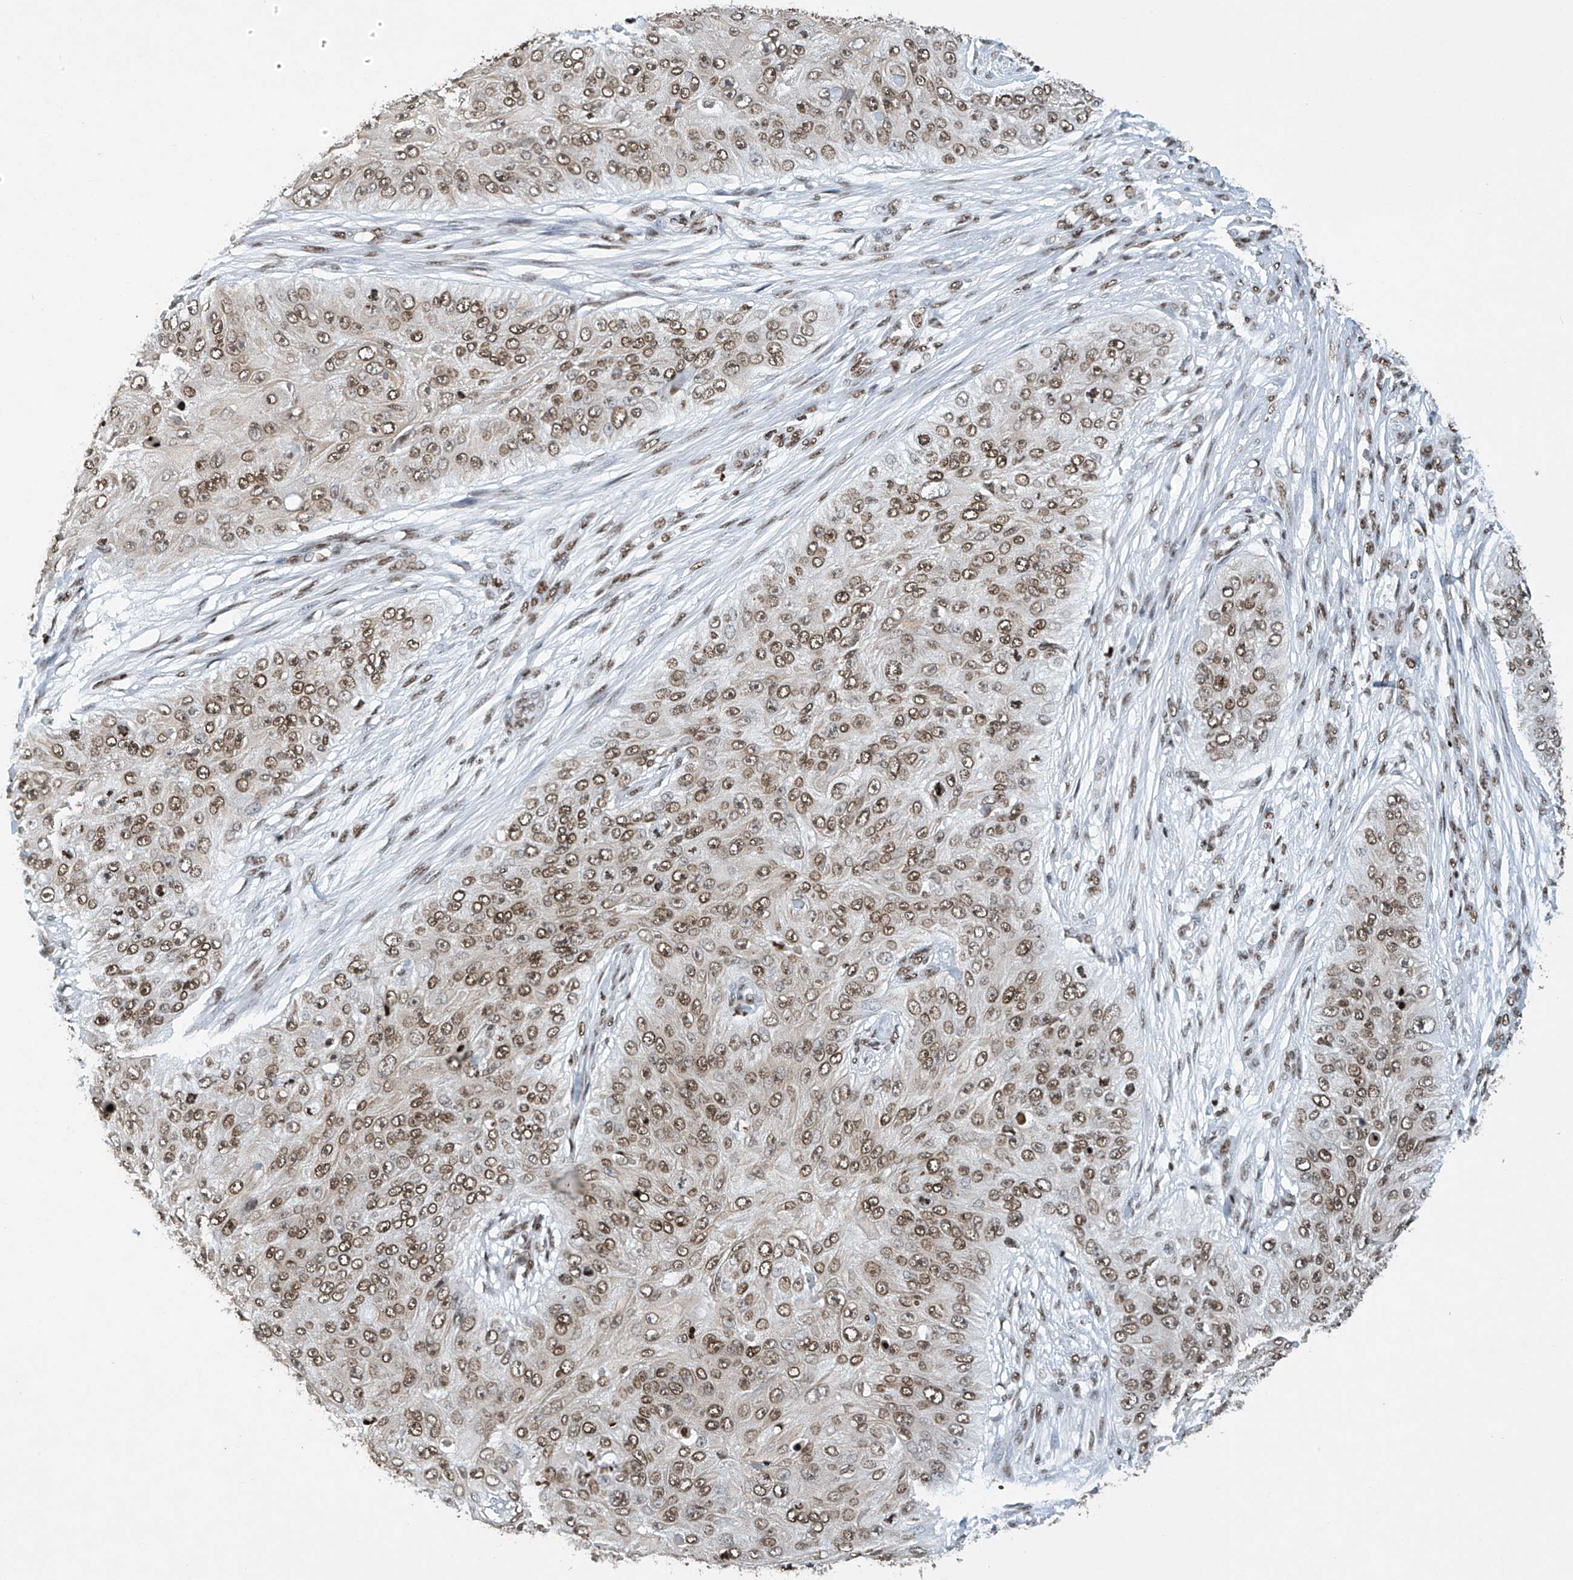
{"staining": {"intensity": "moderate", "quantity": ">75%", "location": "nuclear"}, "tissue": "skin cancer", "cell_type": "Tumor cells", "image_type": "cancer", "snomed": [{"axis": "morphology", "description": "Squamous cell carcinoma, NOS"}, {"axis": "topography", "description": "Skin"}], "caption": "Immunohistochemical staining of squamous cell carcinoma (skin) shows medium levels of moderate nuclear staining in approximately >75% of tumor cells. Ihc stains the protein of interest in brown and the nuclei are stained blue.", "gene": "H4C16", "patient": {"sex": "female", "age": 80}}